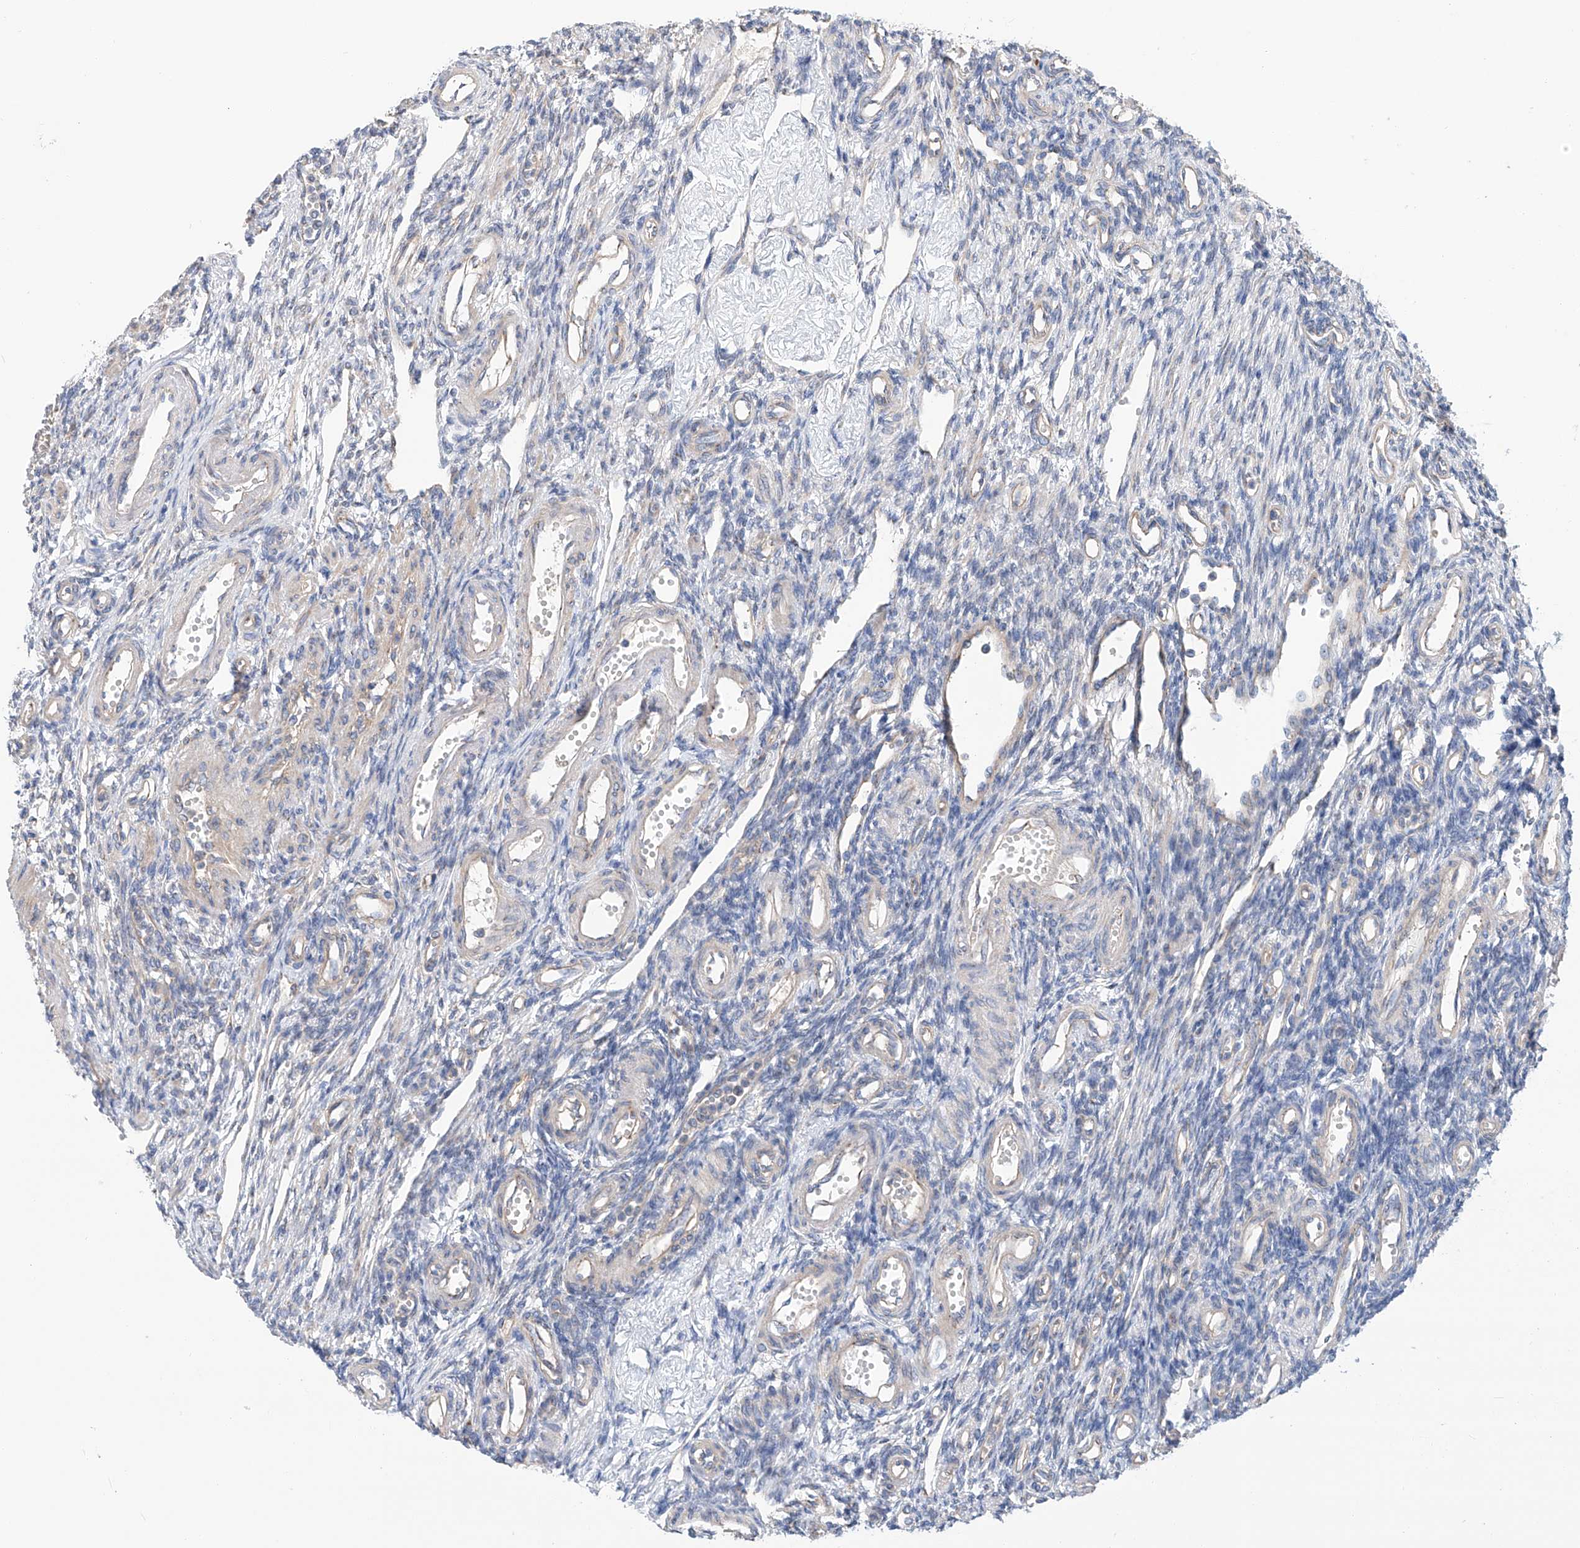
{"staining": {"intensity": "negative", "quantity": "none", "location": "none"}, "tissue": "ovary", "cell_type": "Follicle cells", "image_type": "normal", "snomed": [{"axis": "morphology", "description": "Normal tissue, NOS"}, {"axis": "morphology", "description": "Cyst, NOS"}, {"axis": "topography", "description": "Ovary"}], "caption": "Follicle cells are negative for brown protein staining in unremarkable ovary. The staining was performed using DAB to visualize the protein expression in brown, while the nuclei were stained in blue with hematoxylin (Magnification: 20x).", "gene": "SLC22A7", "patient": {"sex": "female", "age": 33}}